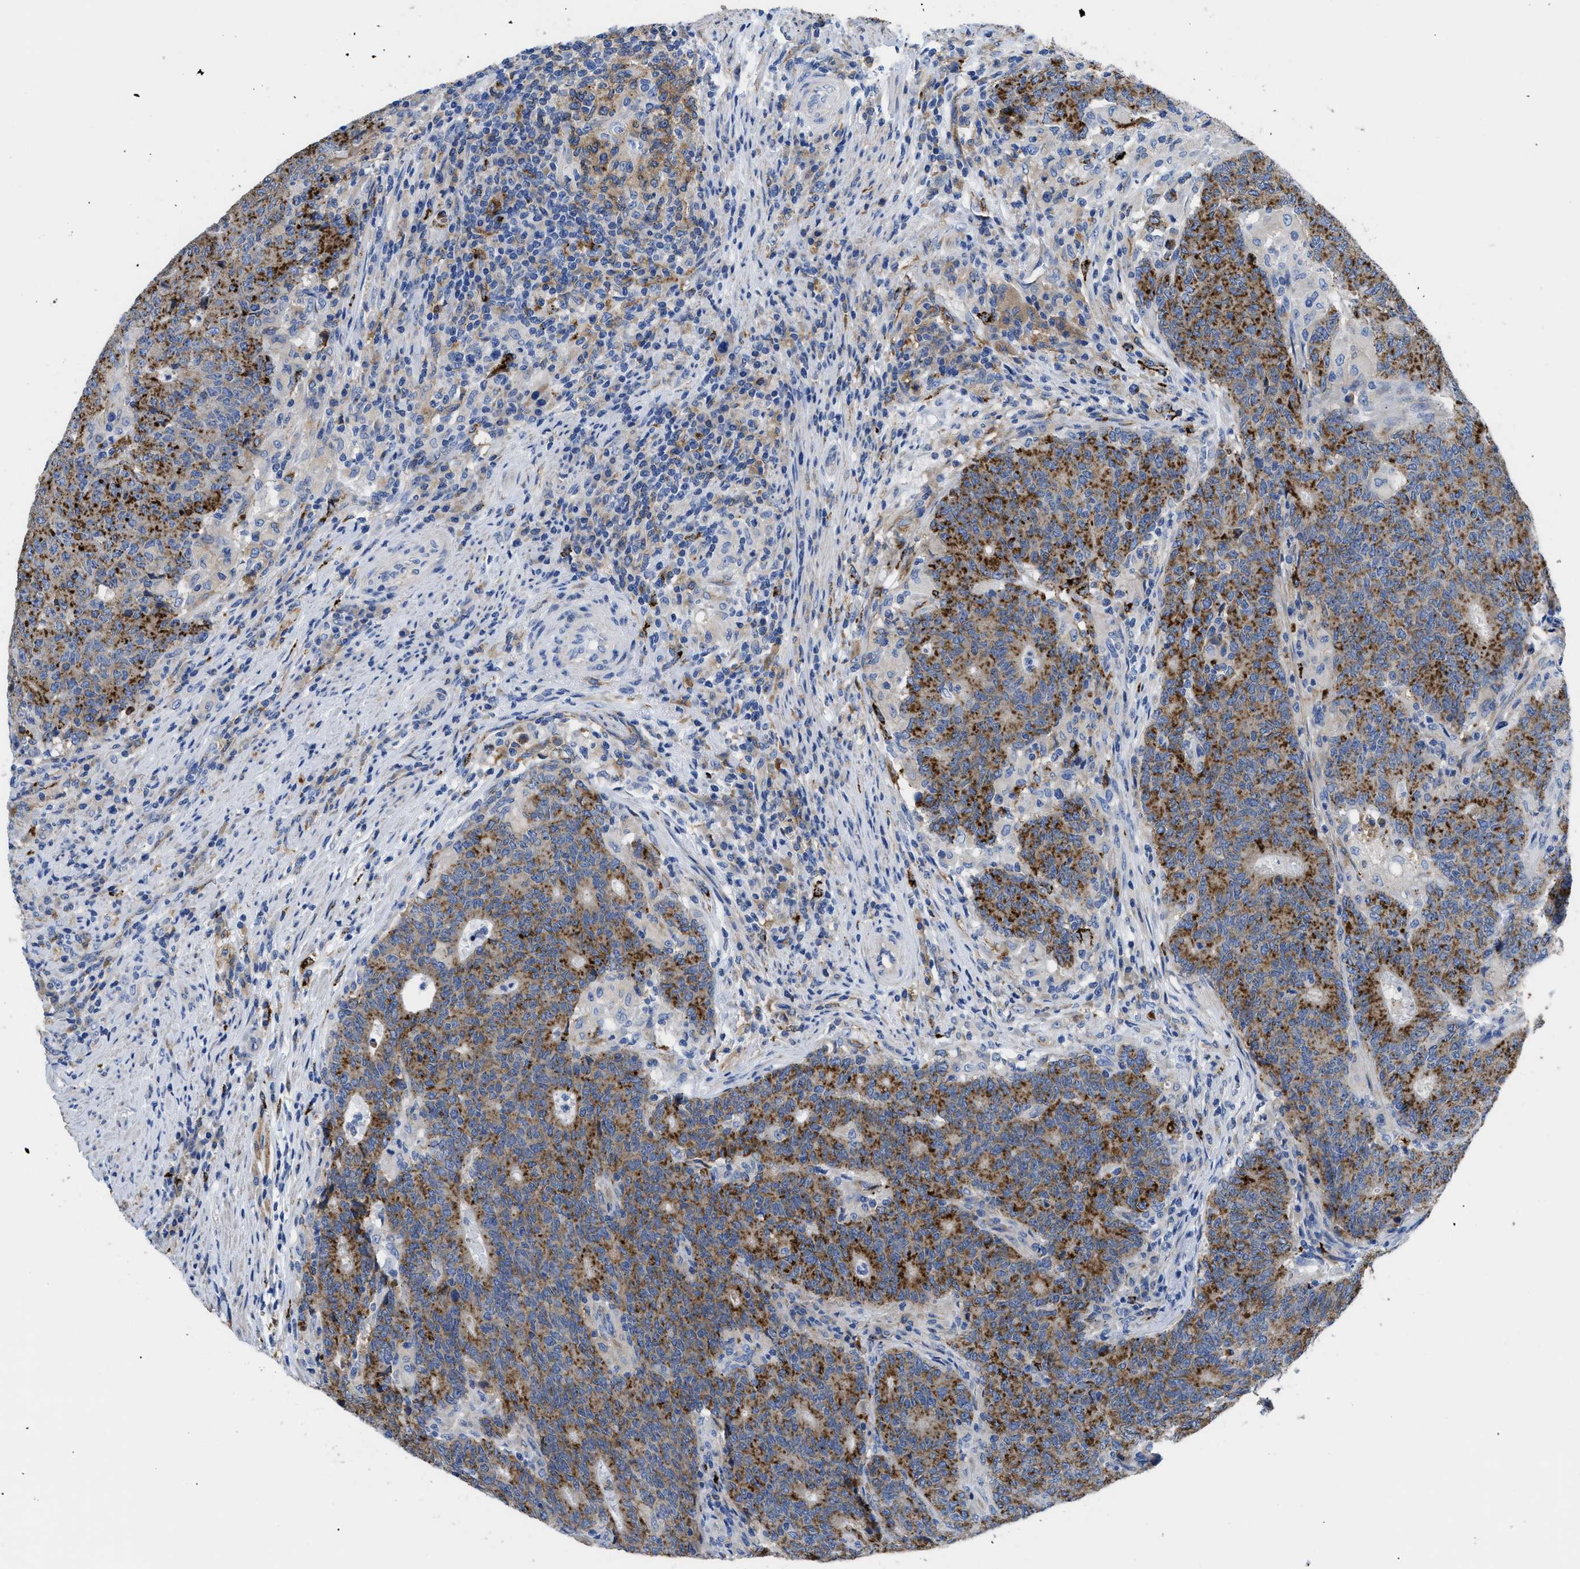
{"staining": {"intensity": "moderate", "quantity": ">75%", "location": "cytoplasmic/membranous"}, "tissue": "colorectal cancer", "cell_type": "Tumor cells", "image_type": "cancer", "snomed": [{"axis": "morphology", "description": "Normal tissue, NOS"}, {"axis": "morphology", "description": "Adenocarcinoma, NOS"}, {"axis": "topography", "description": "Colon"}], "caption": "A photomicrograph of human colorectal cancer (adenocarcinoma) stained for a protein displays moderate cytoplasmic/membranous brown staining in tumor cells. (Brightfield microscopy of DAB IHC at high magnification).", "gene": "HLA-DPA1", "patient": {"sex": "female", "age": 75}}